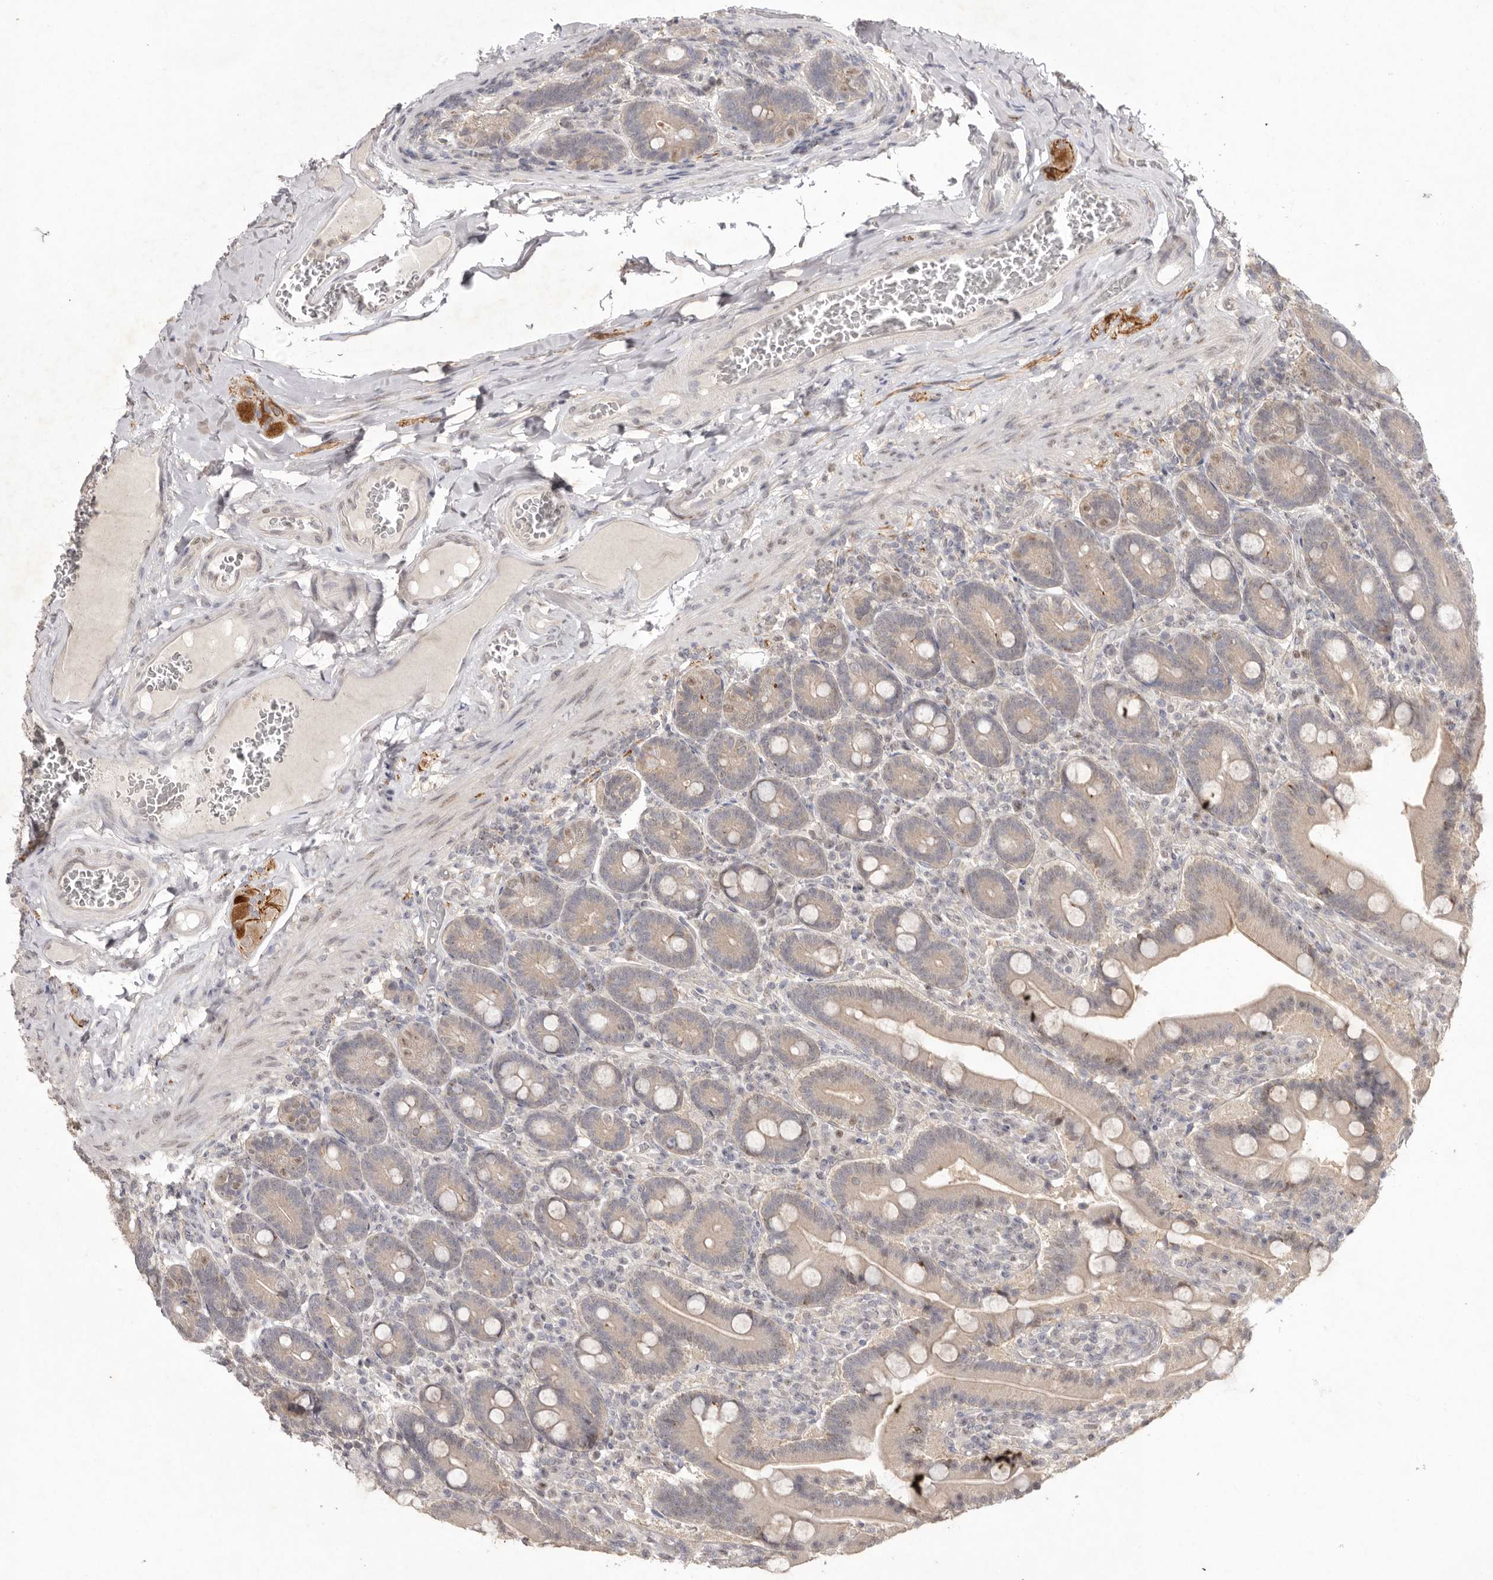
{"staining": {"intensity": "moderate", "quantity": "25%-75%", "location": "cytoplasmic/membranous,nuclear"}, "tissue": "duodenum", "cell_type": "Glandular cells", "image_type": "normal", "snomed": [{"axis": "morphology", "description": "Normal tissue, NOS"}, {"axis": "topography", "description": "Duodenum"}], "caption": "This image exhibits immunohistochemistry staining of normal duodenum, with medium moderate cytoplasmic/membranous,nuclear staining in about 25%-75% of glandular cells.", "gene": "TADA1", "patient": {"sex": "female", "age": 62}}